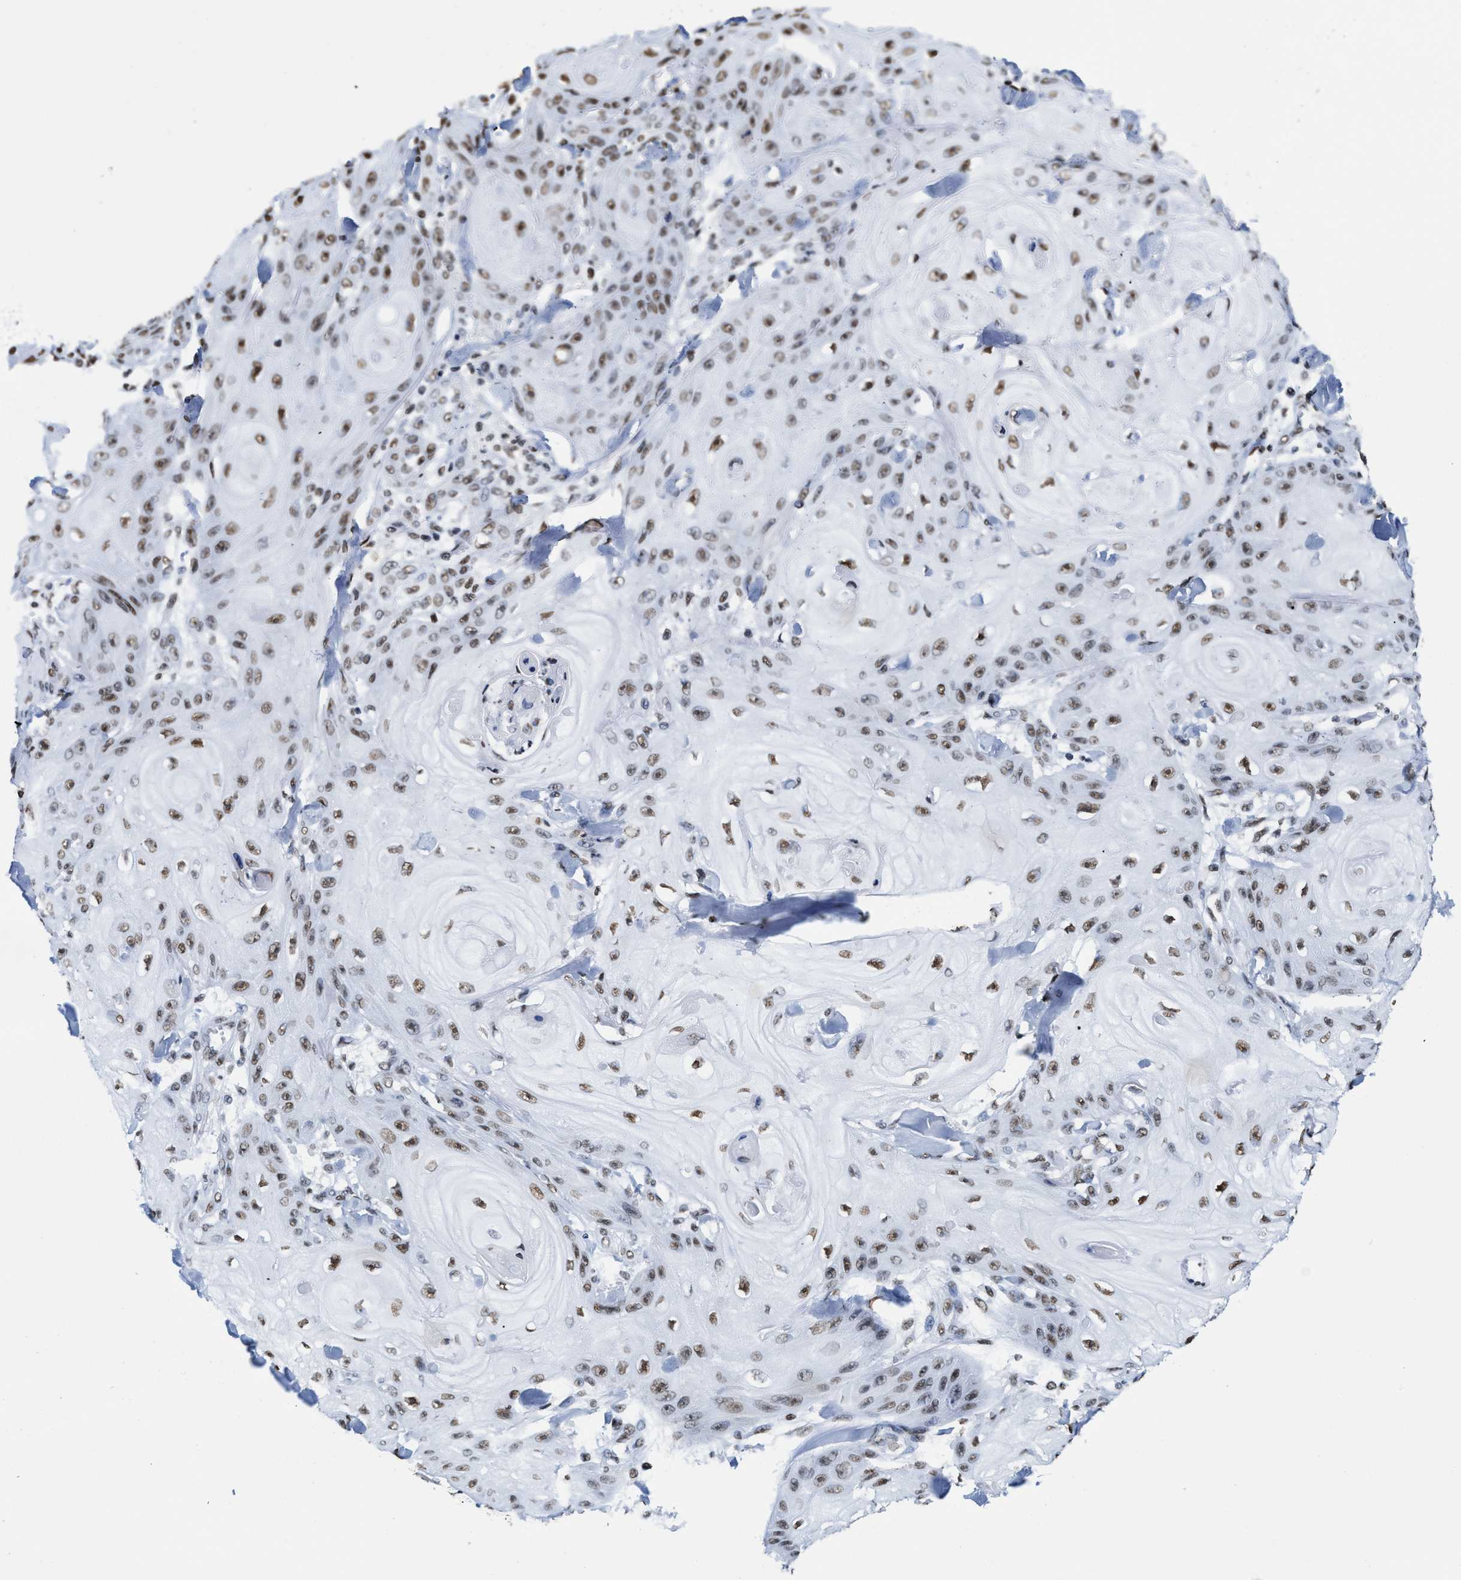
{"staining": {"intensity": "moderate", "quantity": "25%-75%", "location": "nuclear"}, "tissue": "skin cancer", "cell_type": "Tumor cells", "image_type": "cancer", "snomed": [{"axis": "morphology", "description": "Squamous cell carcinoma, NOS"}, {"axis": "topography", "description": "Skin"}], "caption": "Human skin cancer stained with a brown dye demonstrates moderate nuclear positive expression in approximately 25%-75% of tumor cells.", "gene": "SMARCC2", "patient": {"sex": "male", "age": 74}}